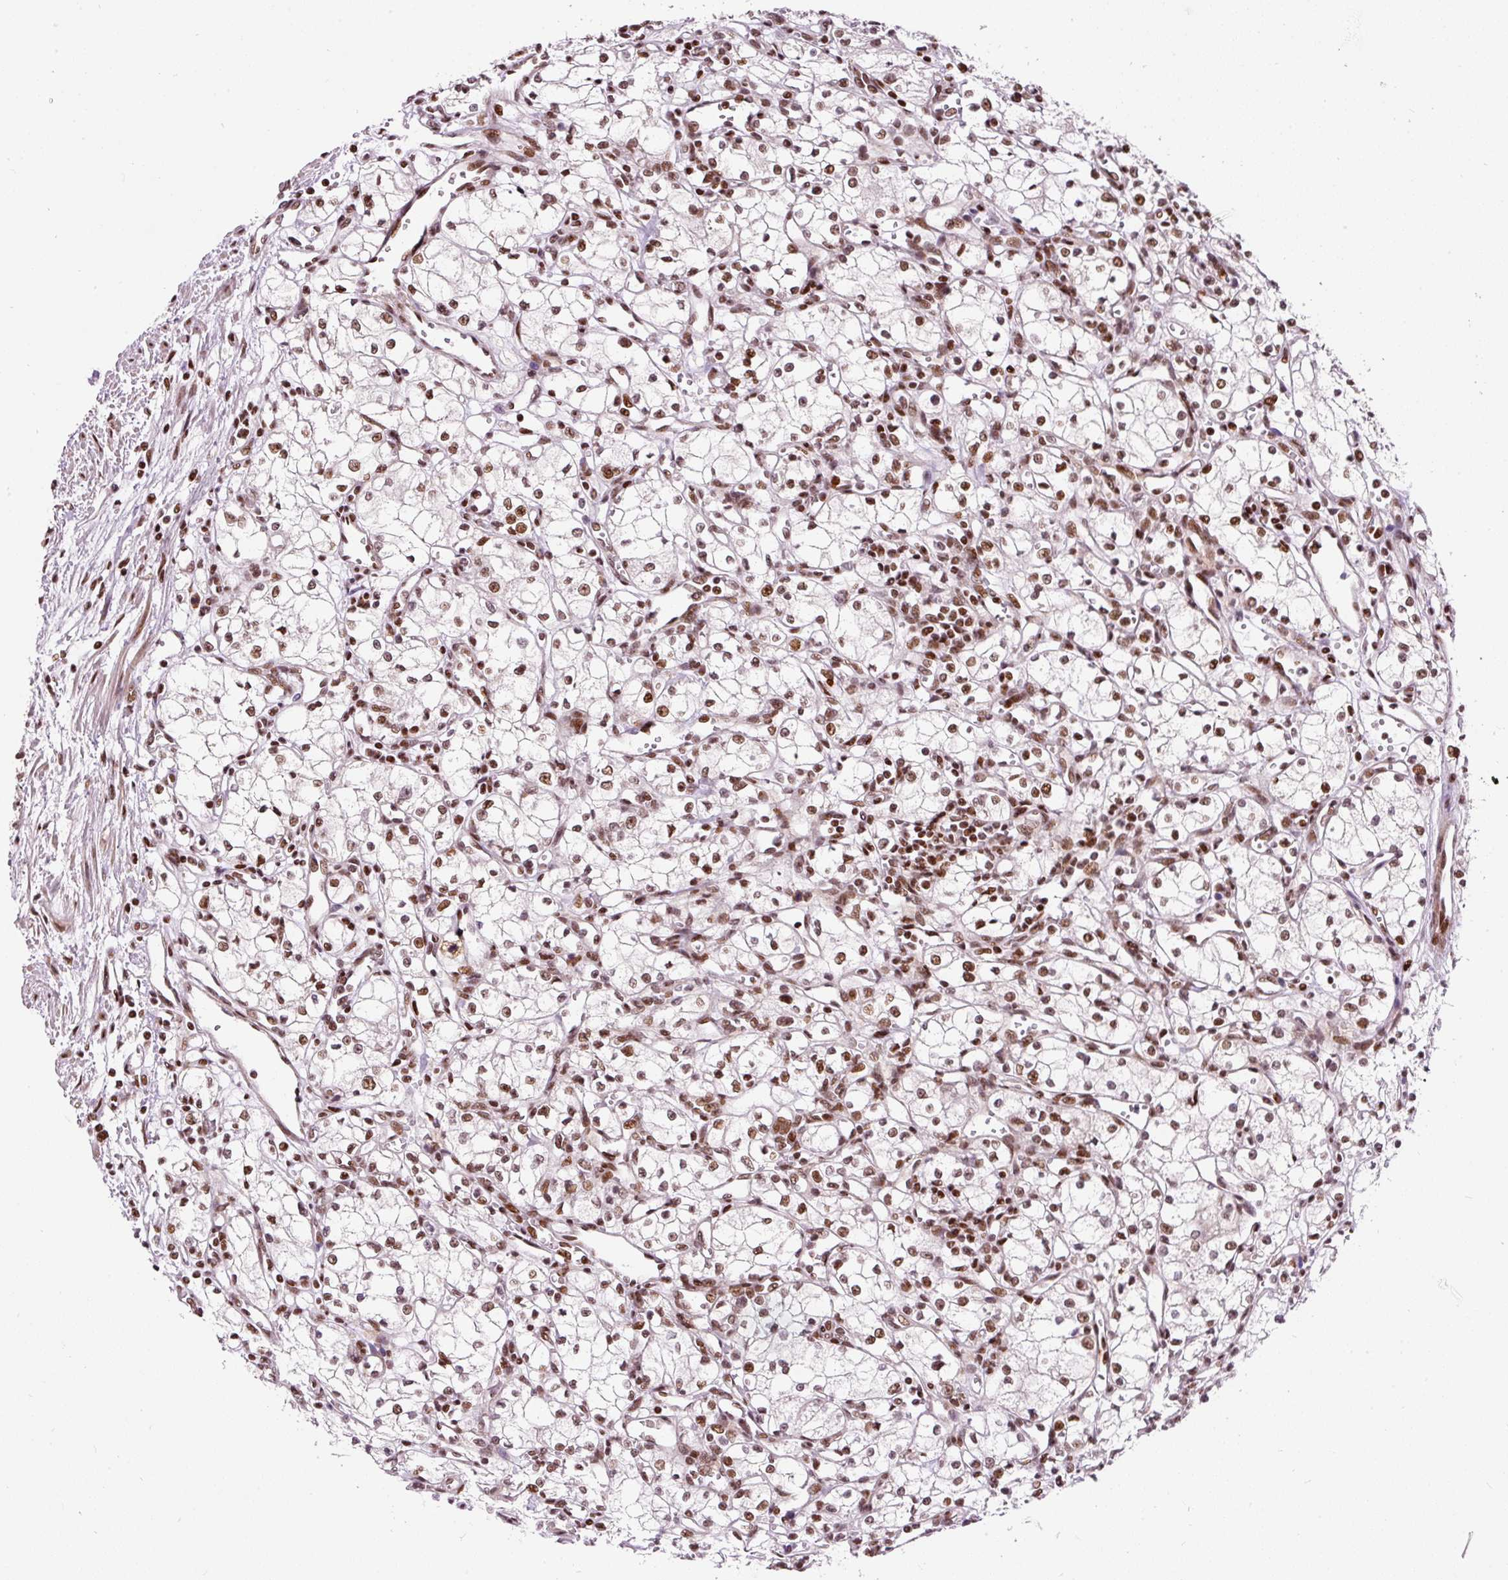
{"staining": {"intensity": "moderate", "quantity": ">75%", "location": "nuclear"}, "tissue": "renal cancer", "cell_type": "Tumor cells", "image_type": "cancer", "snomed": [{"axis": "morphology", "description": "Adenocarcinoma, NOS"}, {"axis": "topography", "description": "Kidney"}], "caption": "A brown stain shows moderate nuclear staining of a protein in renal cancer tumor cells. (DAB = brown stain, brightfield microscopy at high magnification).", "gene": "HNRNPC", "patient": {"sex": "male", "age": 59}}